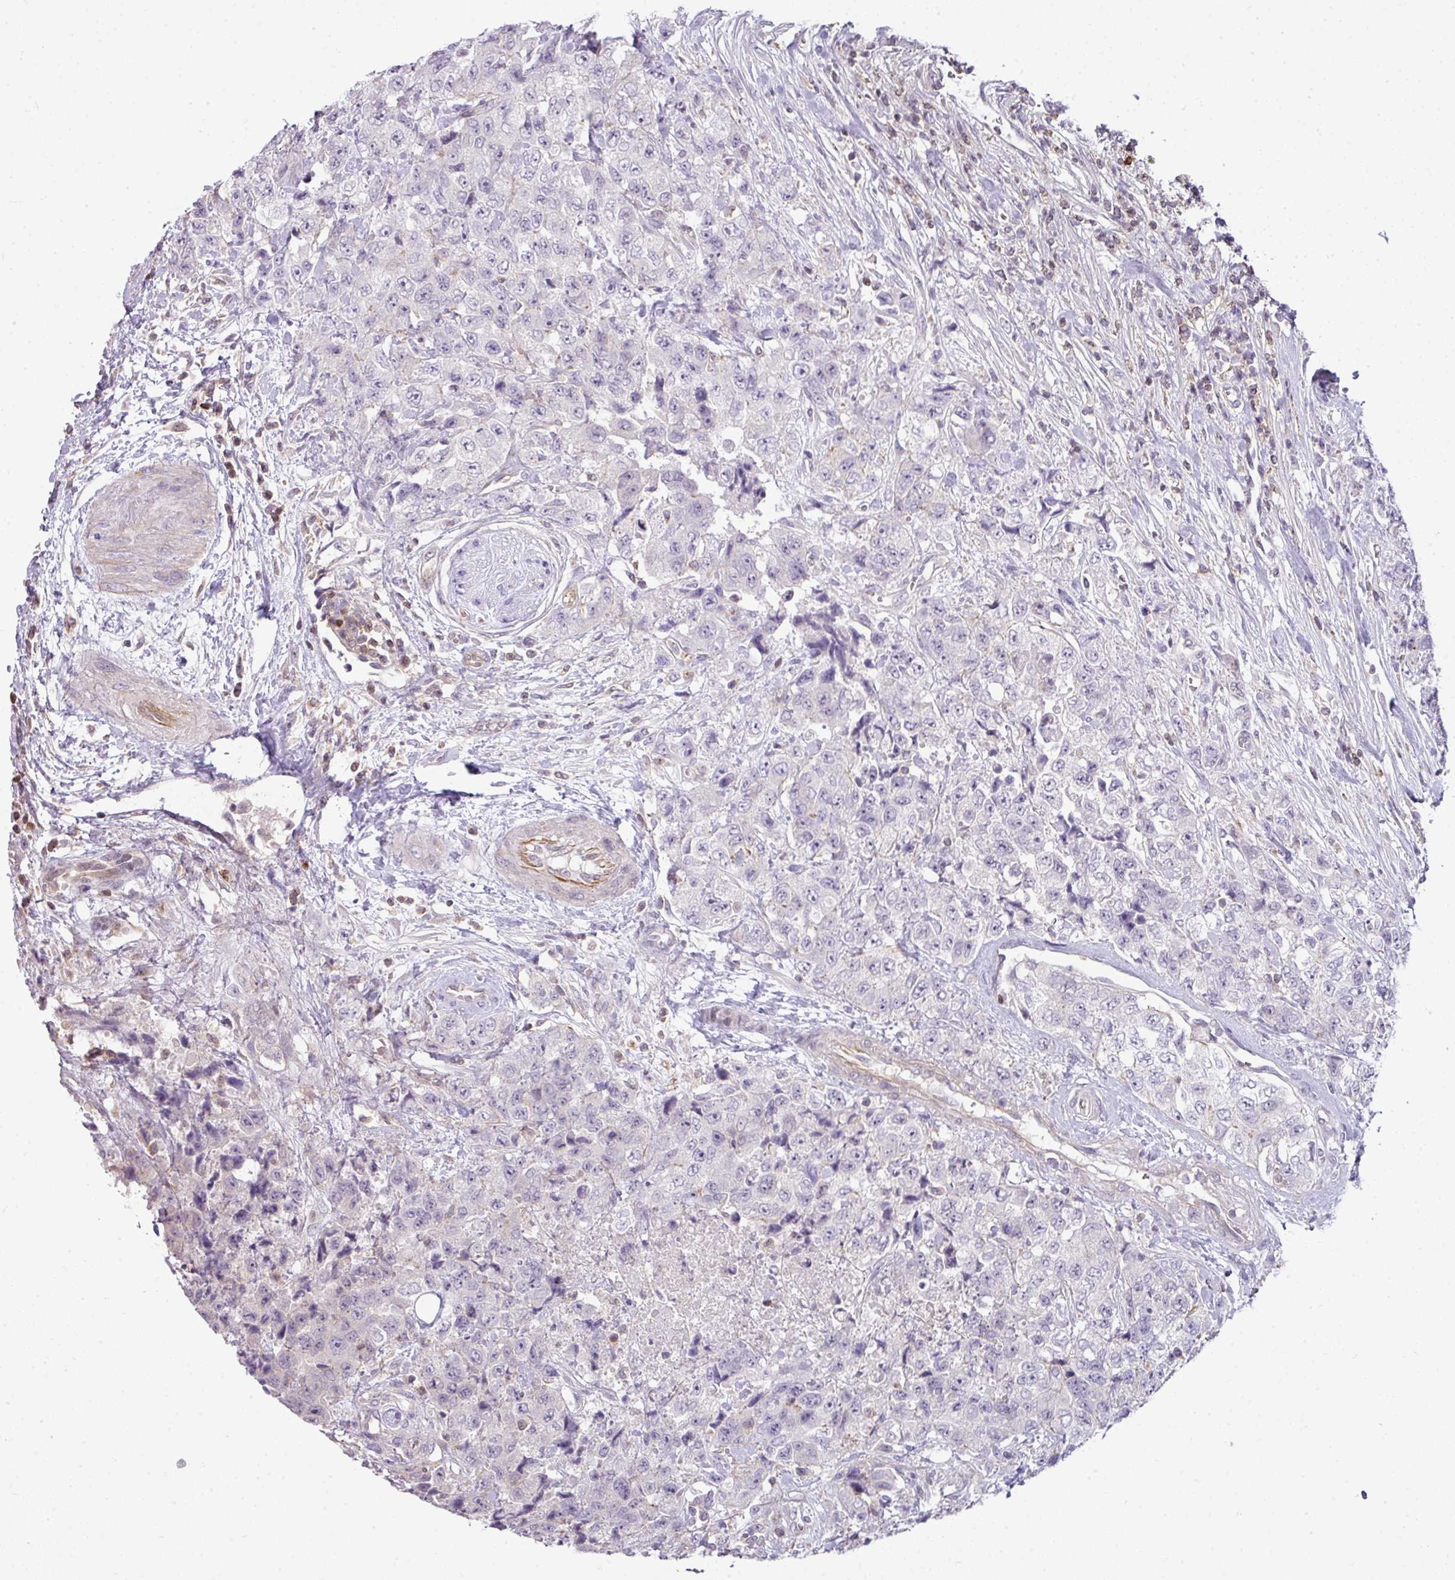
{"staining": {"intensity": "negative", "quantity": "none", "location": "none"}, "tissue": "urothelial cancer", "cell_type": "Tumor cells", "image_type": "cancer", "snomed": [{"axis": "morphology", "description": "Urothelial carcinoma, High grade"}, {"axis": "topography", "description": "Urinary bladder"}], "caption": "Immunohistochemistry (IHC) of human urothelial cancer displays no expression in tumor cells.", "gene": "STAT5A", "patient": {"sex": "female", "age": 78}}